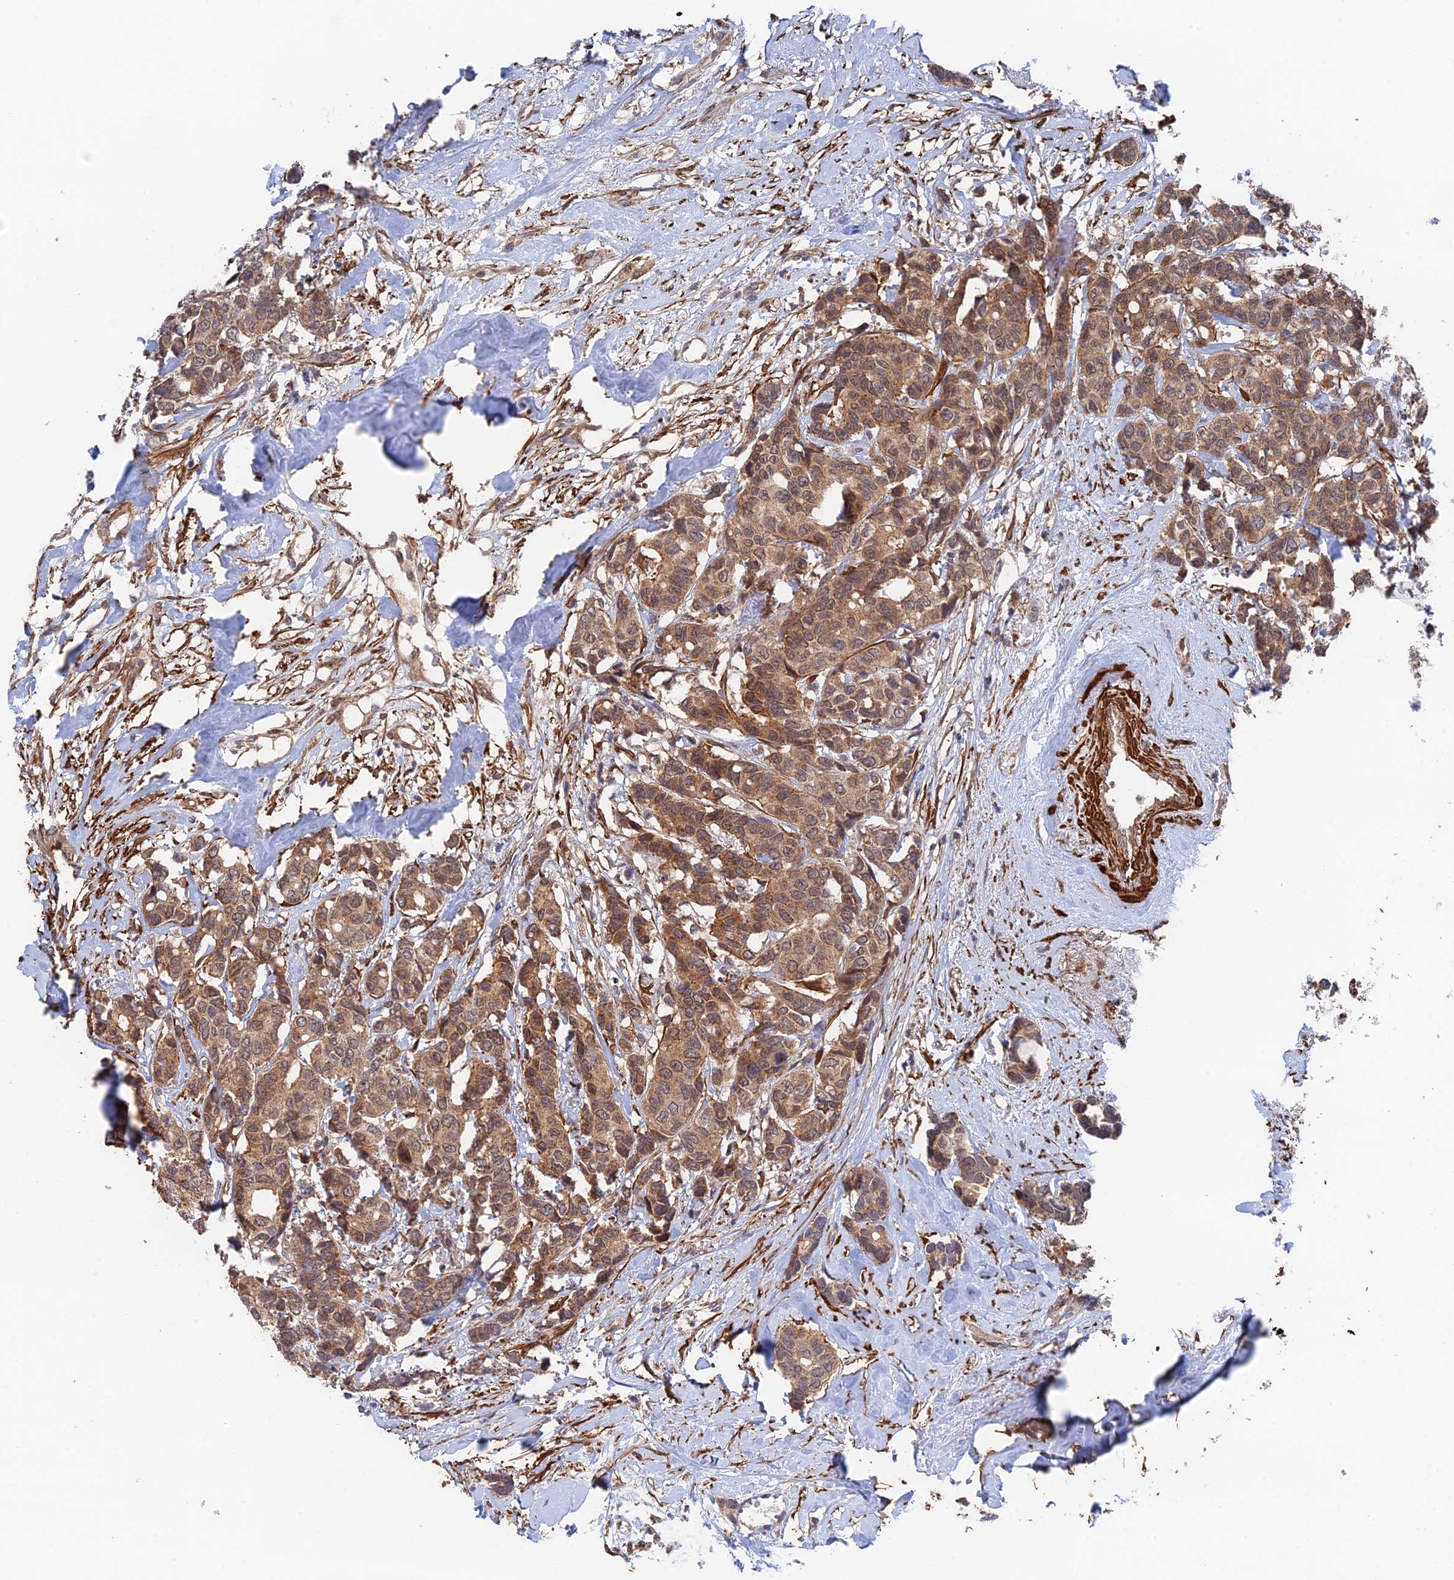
{"staining": {"intensity": "moderate", "quantity": ">75%", "location": "cytoplasmic/membranous"}, "tissue": "breast cancer", "cell_type": "Tumor cells", "image_type": "cancer", "snomed": [{"axis": "morphology", "description": "Duct carcinoma"}, {"axis": "topography", "description": "Breast"}], "caption": "Immunohistochemical staining of breast cancer displays moderate cytoplasmic/membranous protein staining in about >75% of tumor cells.", "gene": "ZNF320", "patient": {"sex": "female", "age": 87}}